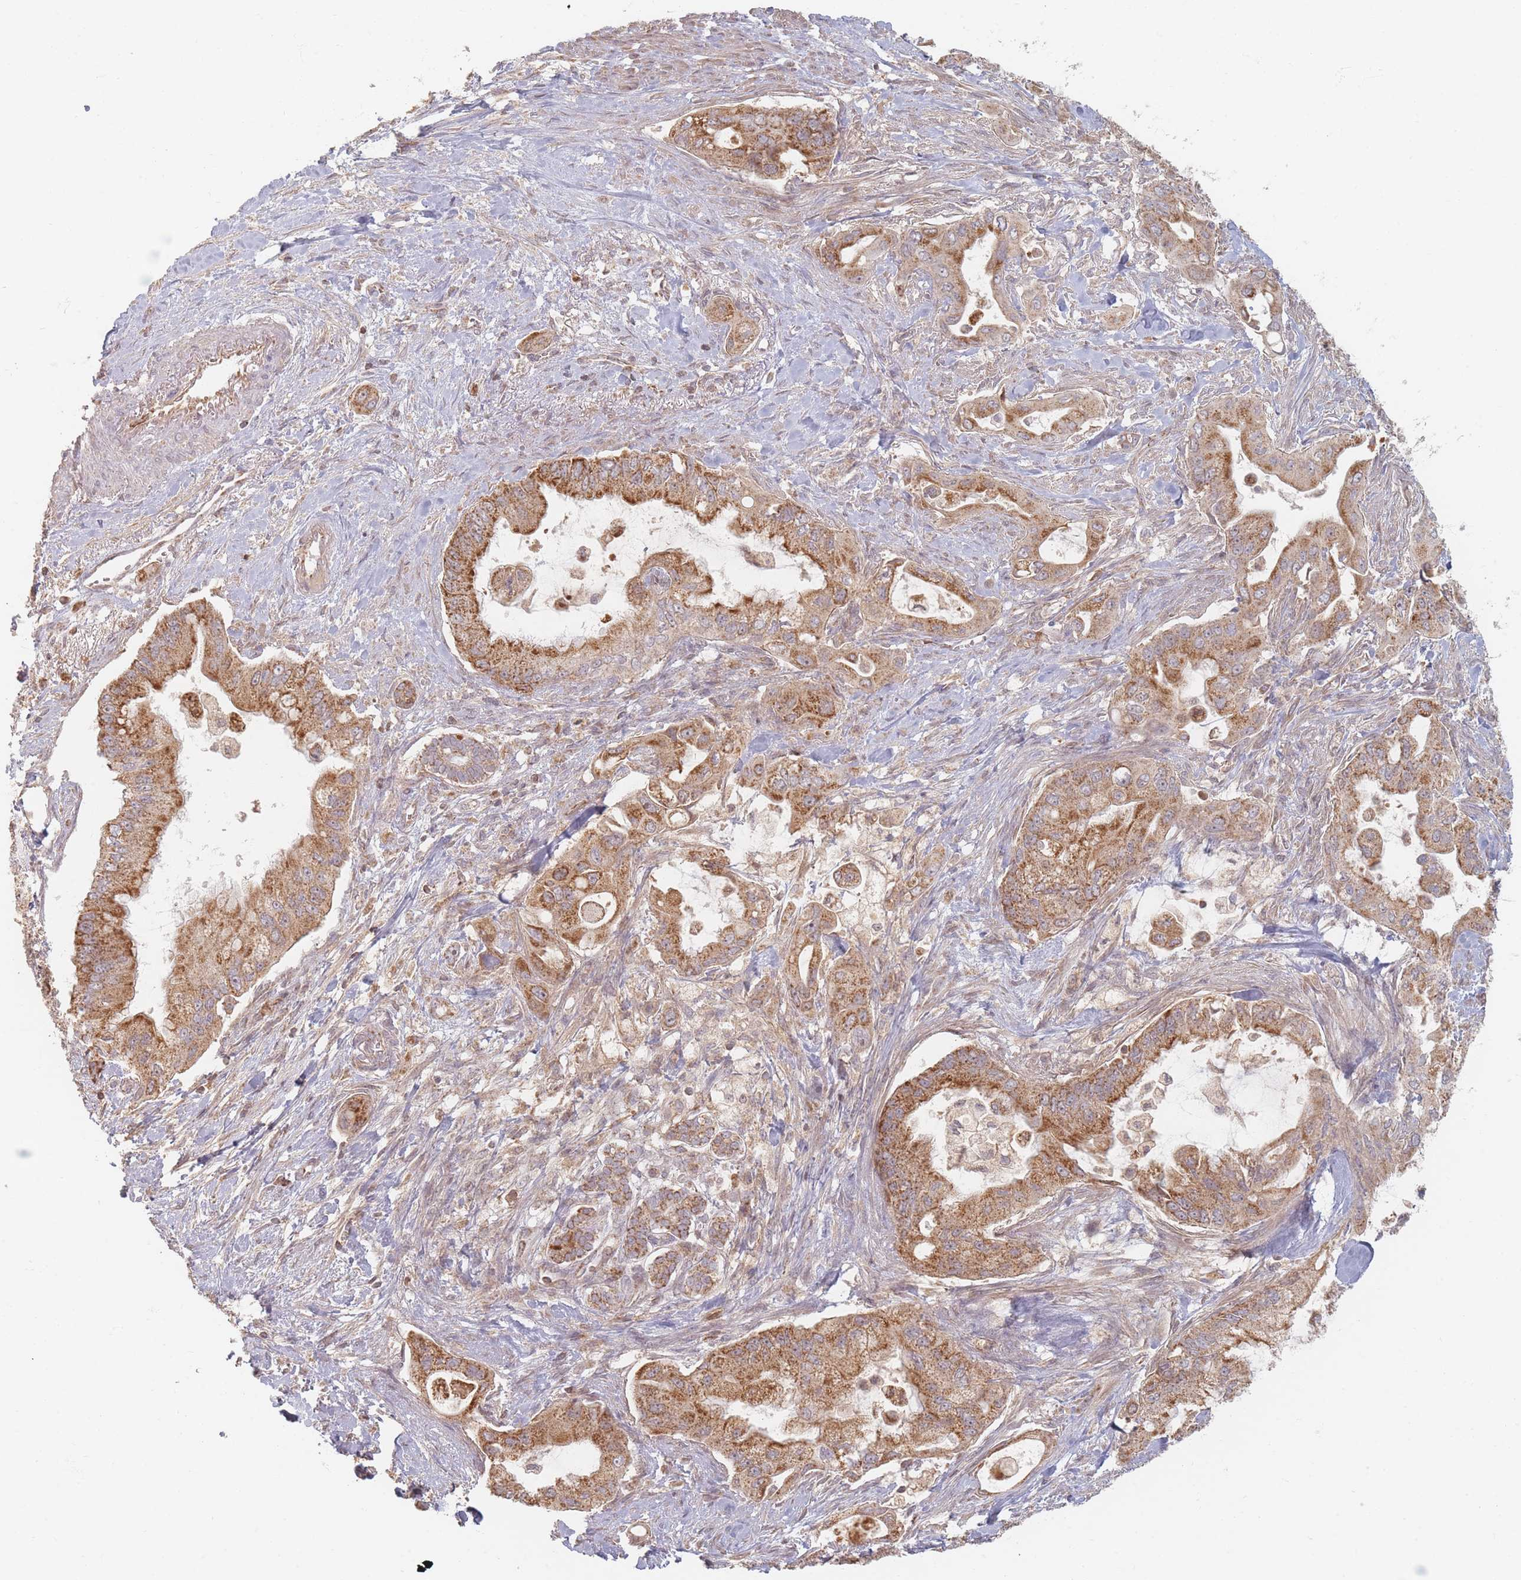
{"staining": {"intensity": "moderate", "quantity": ">75%", "location": "cytoplasmic/membranous"}, "tissue": "pancreatic cancer", "cell_type": "Tumor cells", "image_type": "cancer", "snomed": [{"axis": "morphology", "description": "Adenocarcinoma, NOS"}, {"axis": "topography", "description": "Pancreas"}], "caption": "The histopathology image demonstrates immunohistochemical staining of adenocarcinoma (pancreatic). There is moderate cytoplasmic/membranous staining is present in approximately >75% of tumor cells. Using DAB (brown) and hematoxylin (blue) stains, captured at high magnification using brightfield microscopy.", "gene": "OR2M4", "patient": {"sex": "male", "age": 57}}